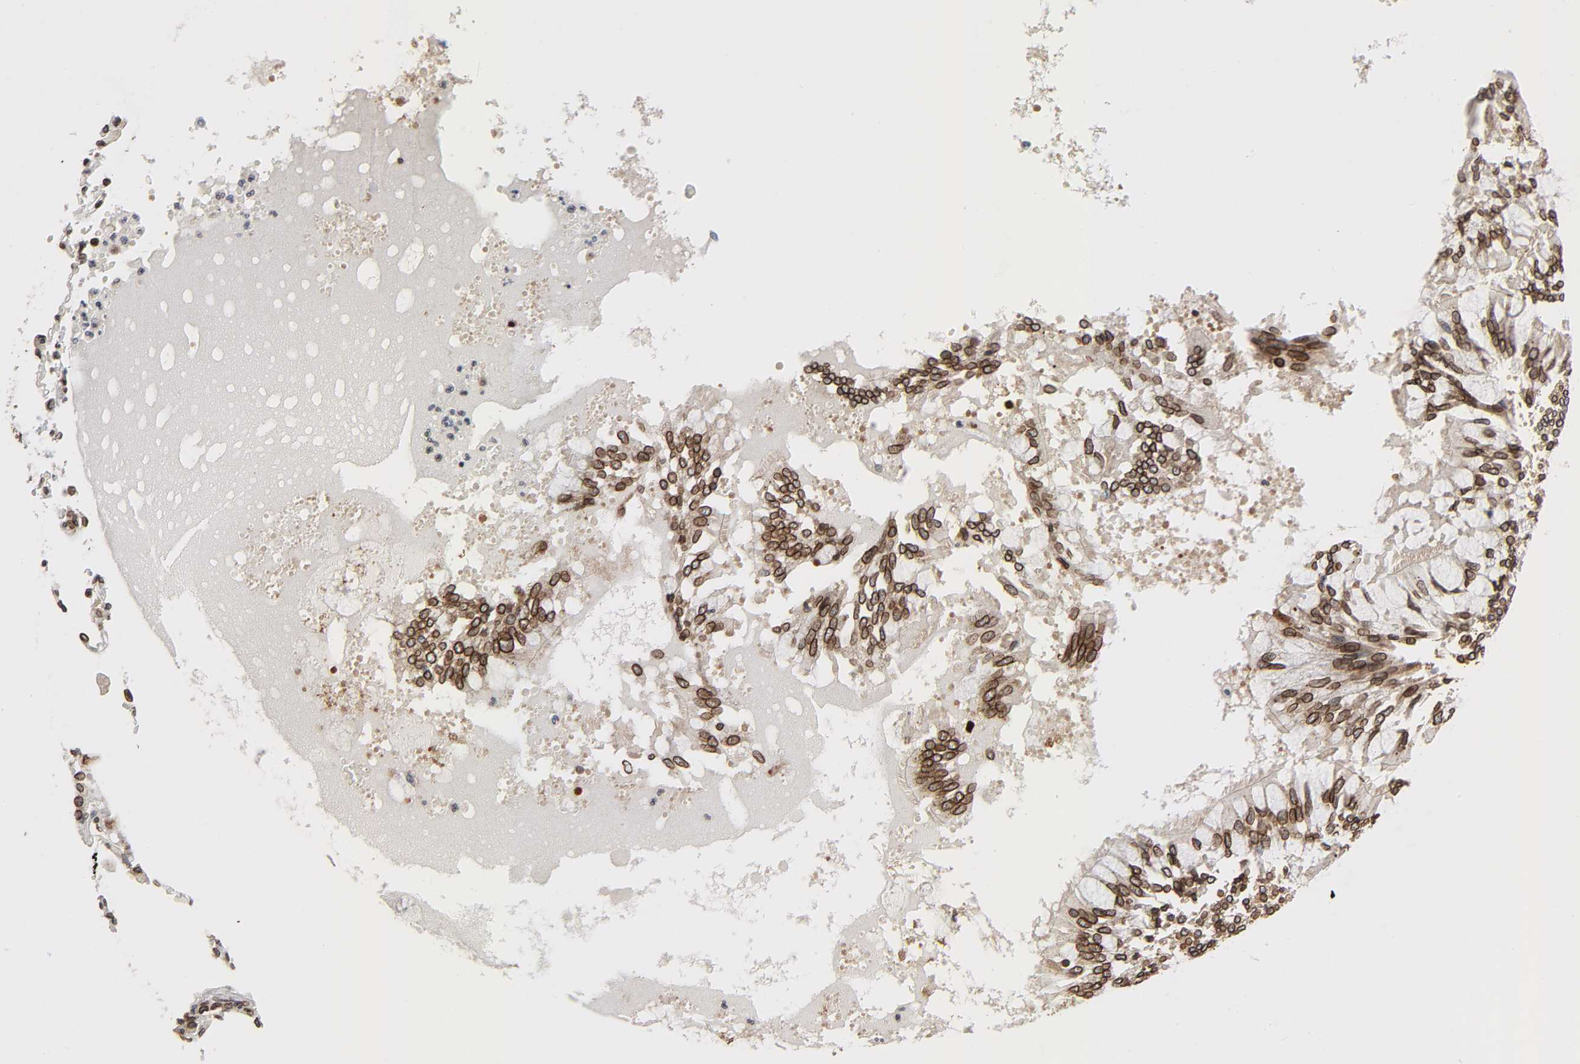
{"staining": {"intensity": "strong", "quantity": ">75%", "location": "cytoplasmic/membranous,nuclear"}, "tissue": "bronchus", "cell_type": "Respiratory epithelial cells", "image_type": "normal", "snomed": [{"axis": "morphology", "description": "Normal tissue, NOS"}, {"axis": "topography", "description": "Cartilage tissue"}, {"axis": "topography", "description": "Bronchus"}, {"axis": "topography", "description": "Lung"}, {"axis": "topography", "description": "Peripheral nerve tissue"}], "caption": "Bronchus stained with DAB IHC demonstrates high levels of strong cytoplasmic/membranous,nuclear staining in about >75% of respiratory epithelial cells. The protein is shown in brown color, while the nuclei are stained blue.", "gene": "RANGAP1", "patient": {"sex": "female", "age": 49}}